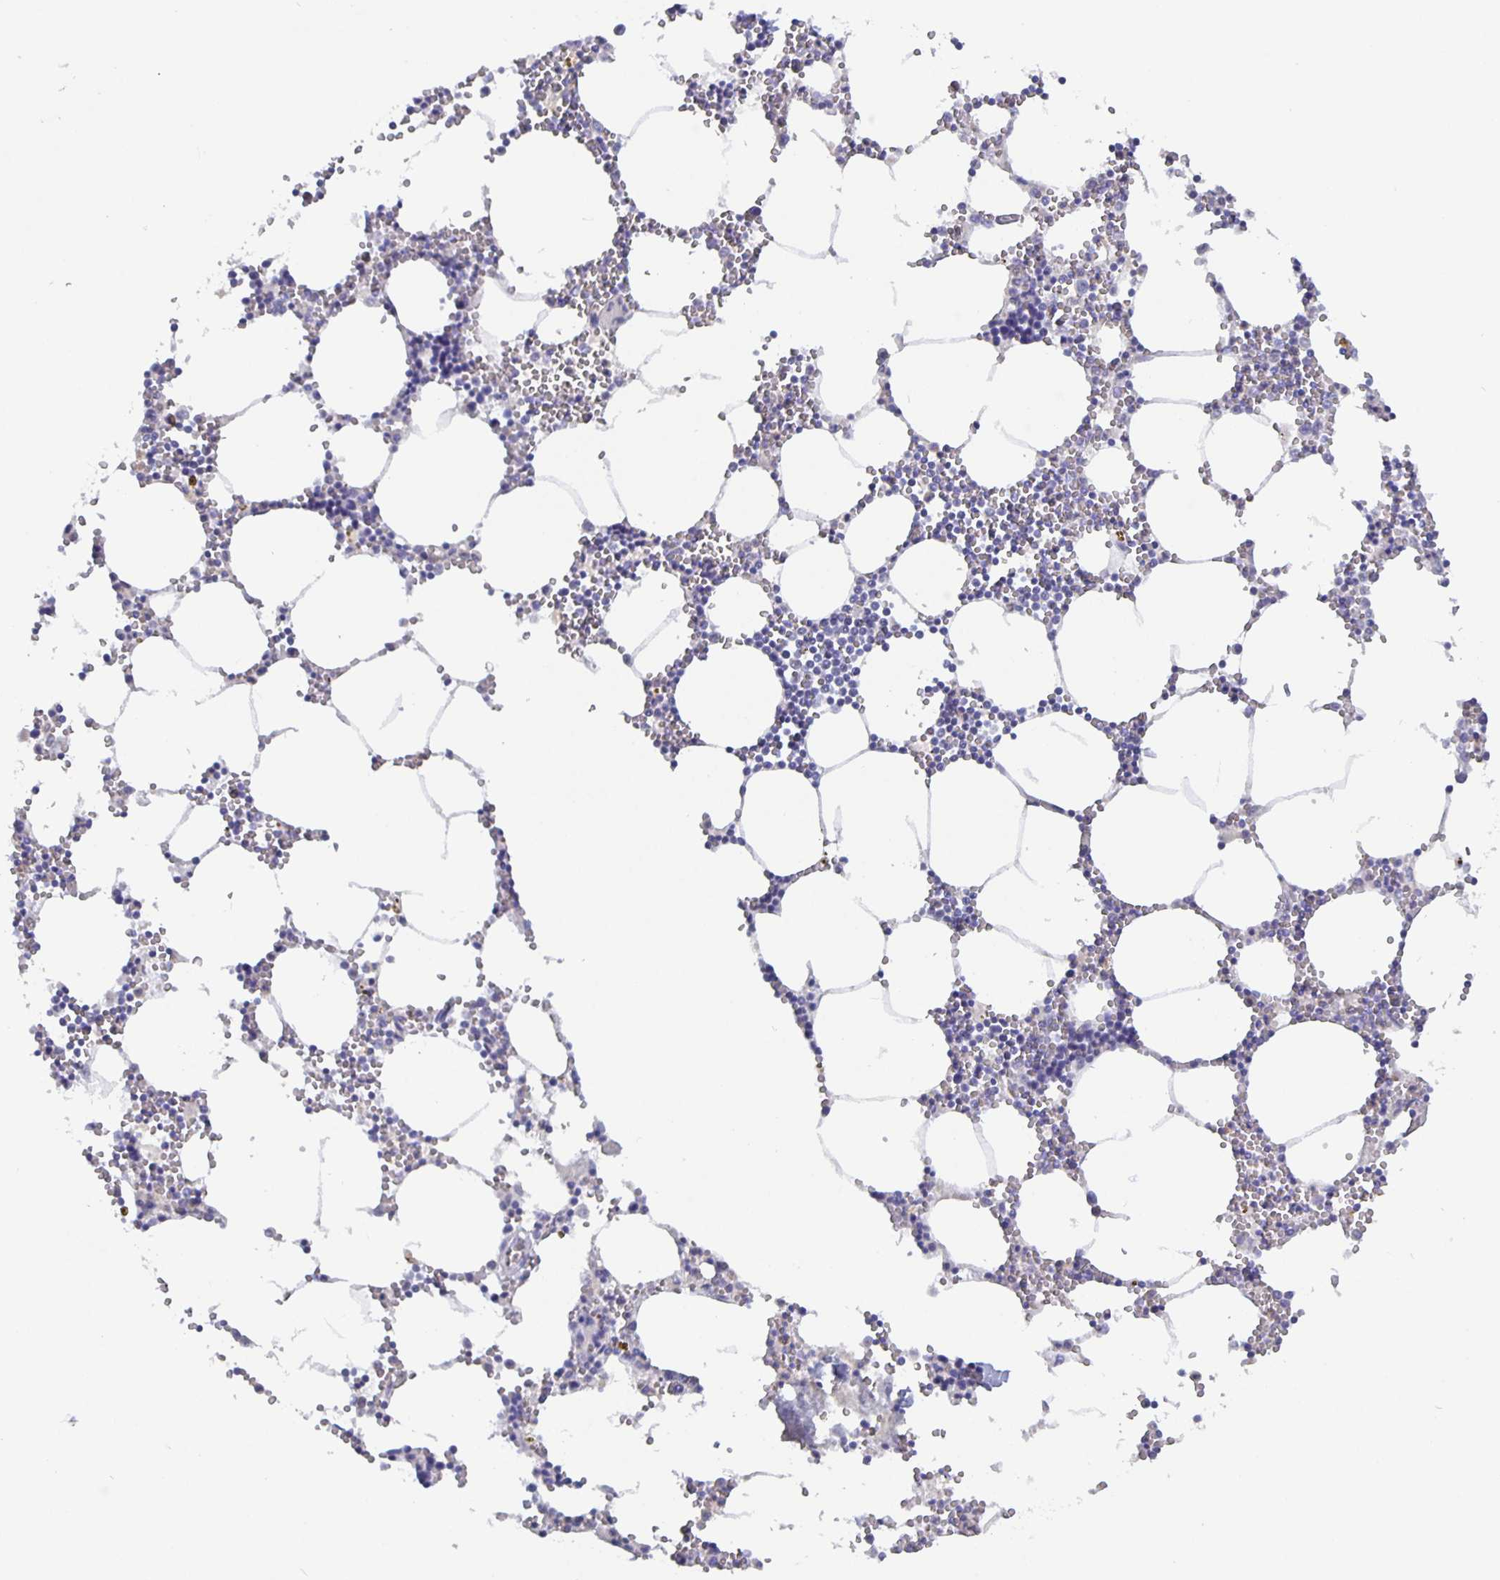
{"staining": {"intensity": "negative", "quantity": "none", "location": "none"}, "tissue": "bone marrow", "cell_type": "Hematopoietic cells", "image_type": "normal", "snomed": [{"axis": "morphology", "description": "Normal tissue, NOS"}, {"axis": "topography", "description": "Bone marrow"}], "caption": "There is no significant staining in hematopoietic cells of bone marrow. (DAB immunohistochemistry with hematoxylin counter stain).", "gene": "GDF15", "patient": {"sex": "male", "age": 54}}